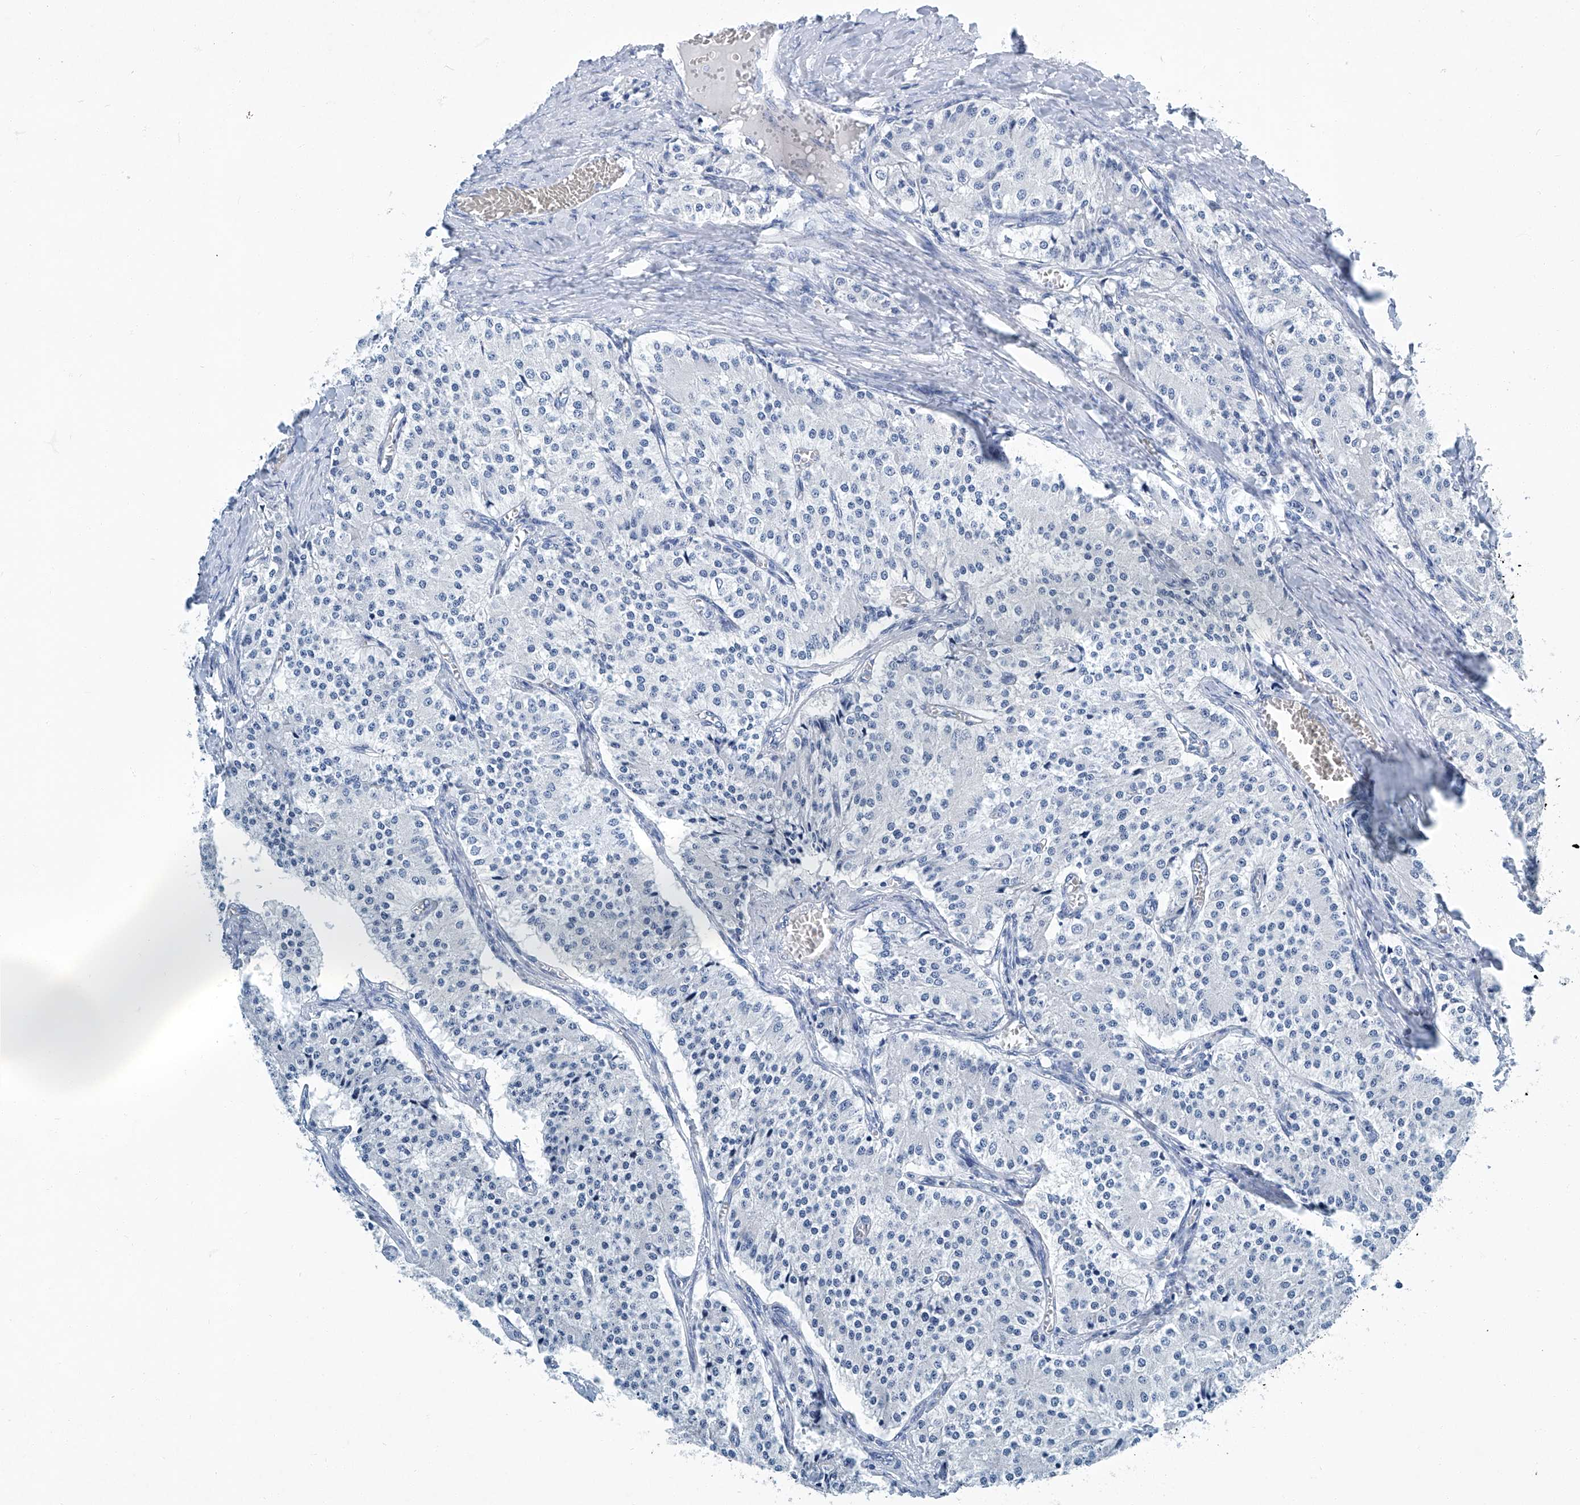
{"staining": {"intensity": "negative", "quantity": "none", "location": "none"}, "tissue": "carcinoid", "cell_type": "Tumor cells", "image_type": "cancer", "snomed": [{"axis": "morphology", "description": "Carcinoid, malignant, NOS"}, {"axis": "topography", "description": "Colon"}], "caption": "This is a histopathology image of immunohistochemistry (IHC) staining of carcinoid, which shows no expression in tumor cells.", "gene": "CYP2A7", "patient": {"sex": "female", "age": 52}}